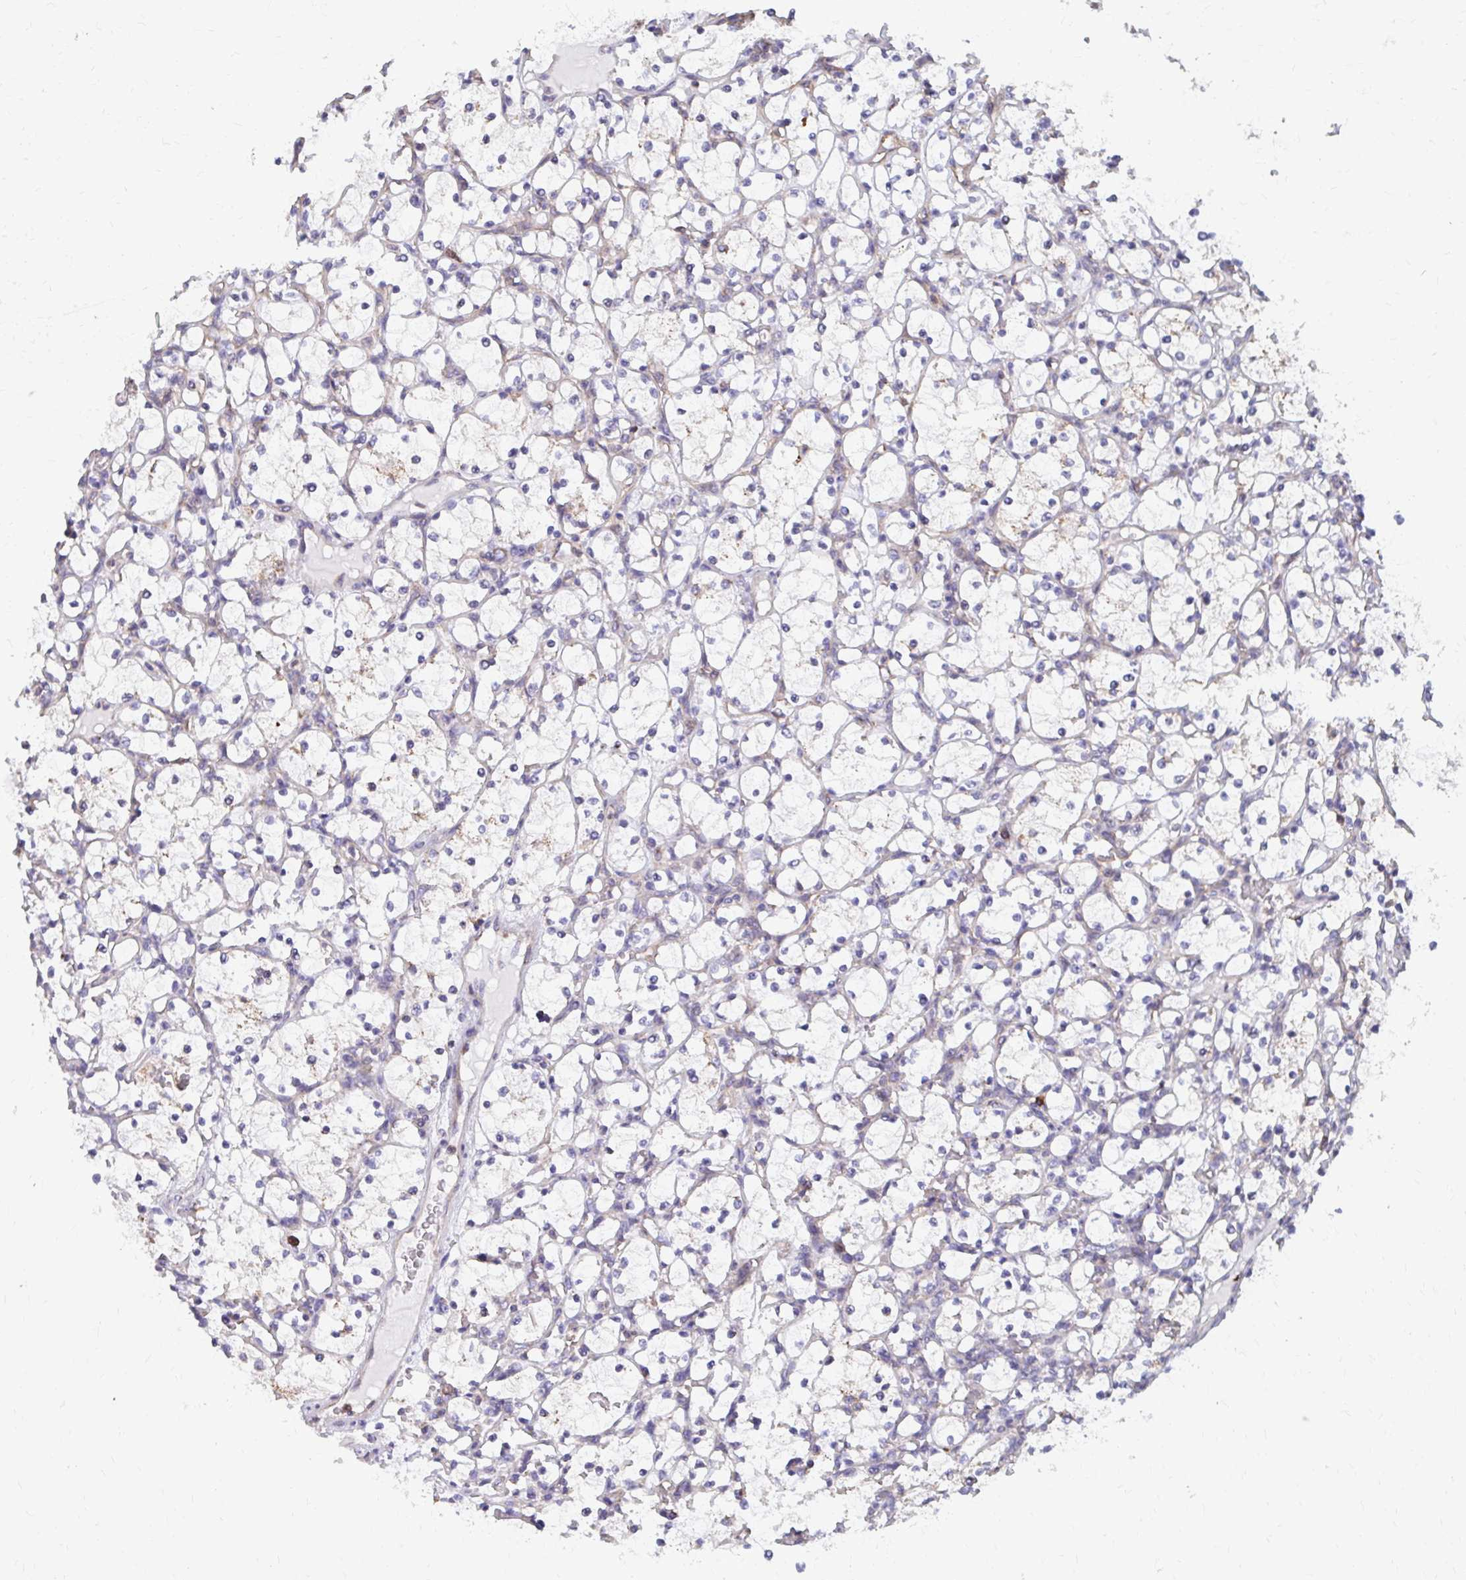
{"staining": {"intensity": "negative", "quantity": "none", "location": "none"}, "tissue": "renal cancer", "cell_type": "Tumor cells", "image_type": "cancer", "snomed": [{"axis": "morphology", "description": "Adenocarcinoma, NOS"}, {"axis": "topography", "description": "Kidney"}], "caption": "High power microscopy photomicrograph of an immunohistochemistry micrograph of renal cancer (adenocarcinoma), revealing no significant staining in tumor cells. (Immunohistochemistry, brightfield microscopy, high magnification).", "gene": "FKBP2", "patient": {"sex": "female", "age": 69}}